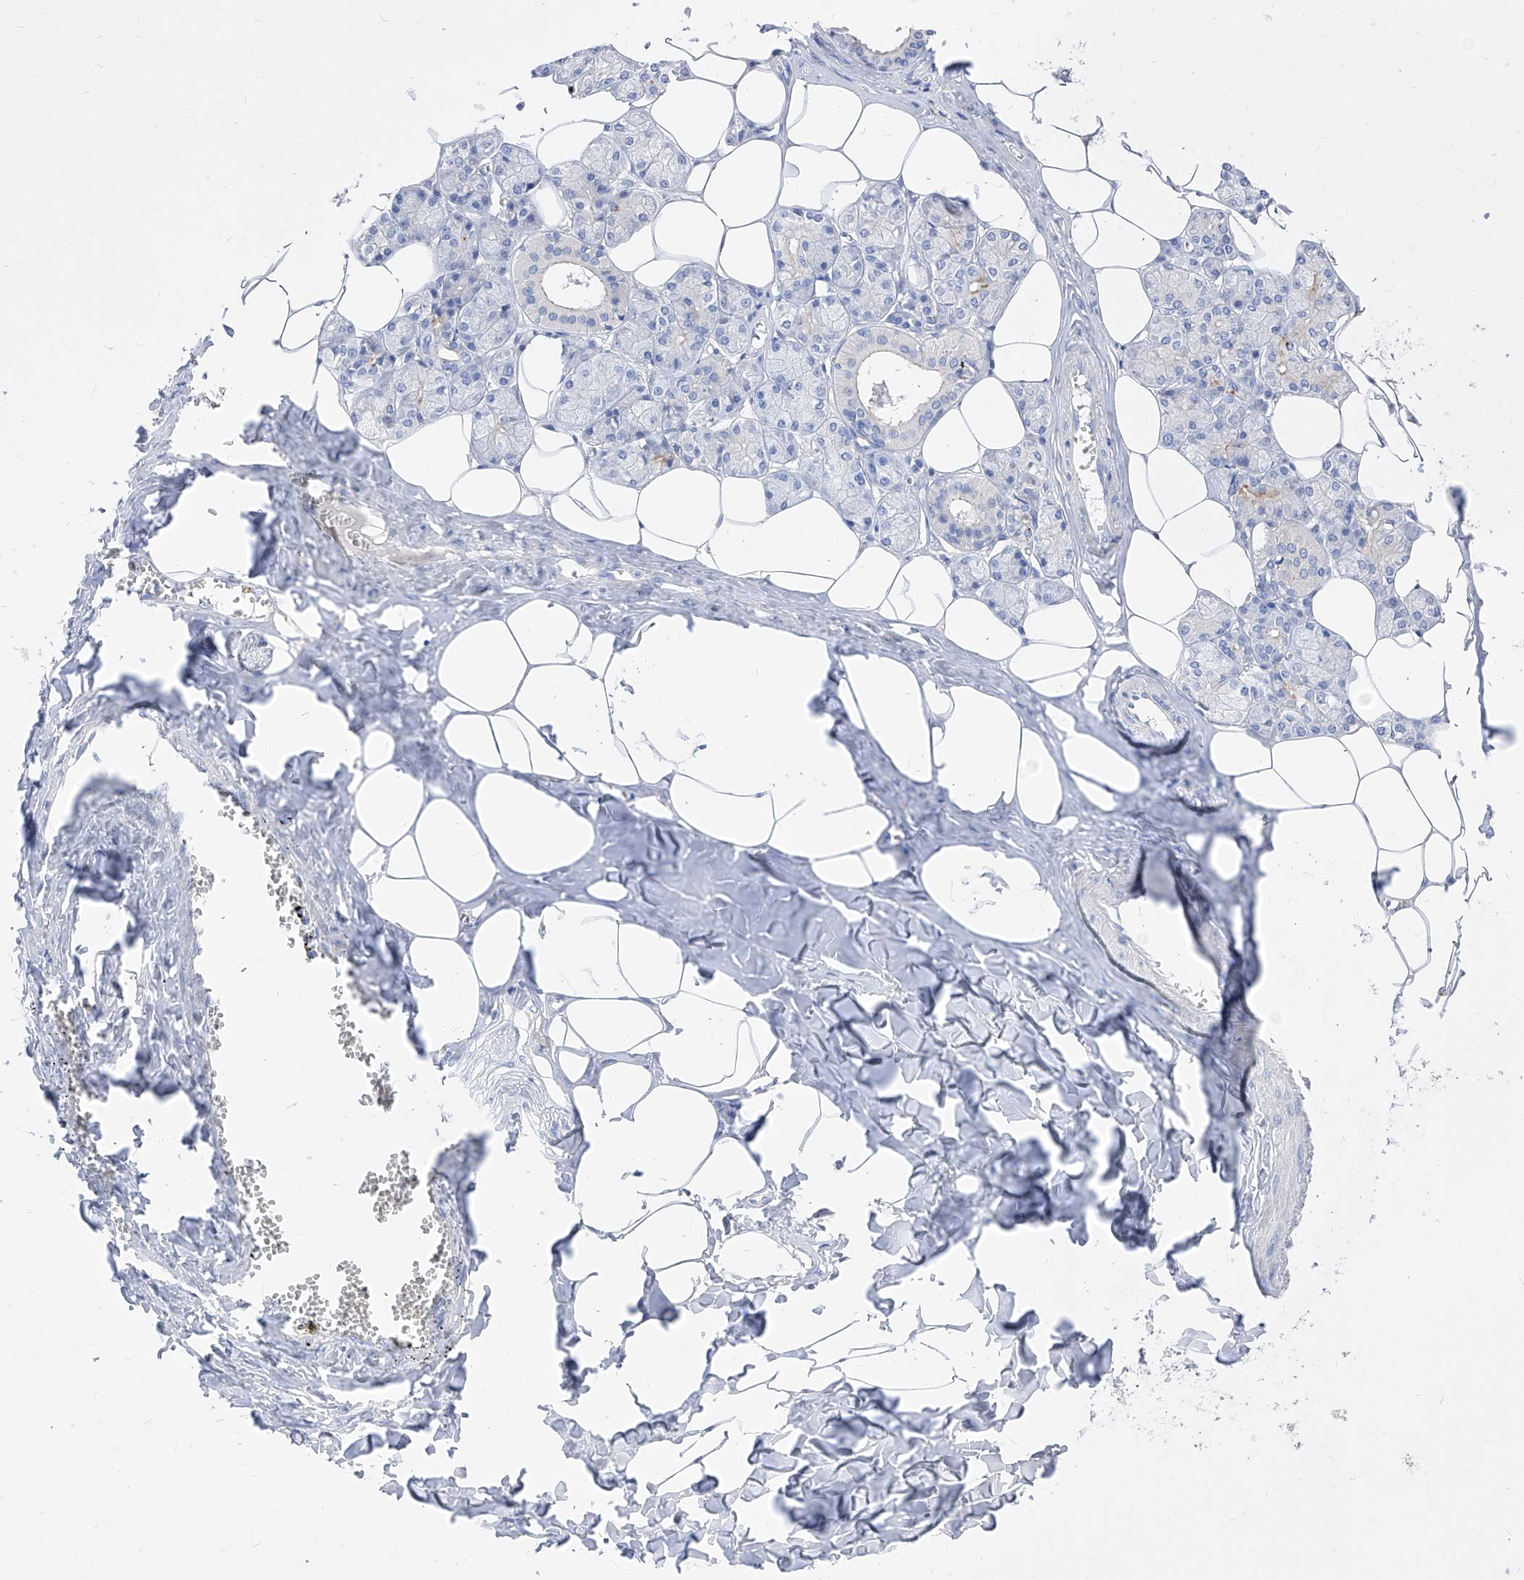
{"staining": {"intensity": "negative", "quantity": "none", "location": "none"}, "tissue": "salivary gland", "cell_type": "Glandular cells", "image_type": "normal", "snomed": [{"axis": "morphology", "description": "Normal tissue, NOS"}, {"axis": "topography", "description": "Salivary gland"}], "caption": "Immunohistochemistry micrograph of normal salivary gland stained for a protein (brown), which displays no staining in glandular cells.", "gene": "VAX1", "patient": {"sex": "male", "age": 62}}